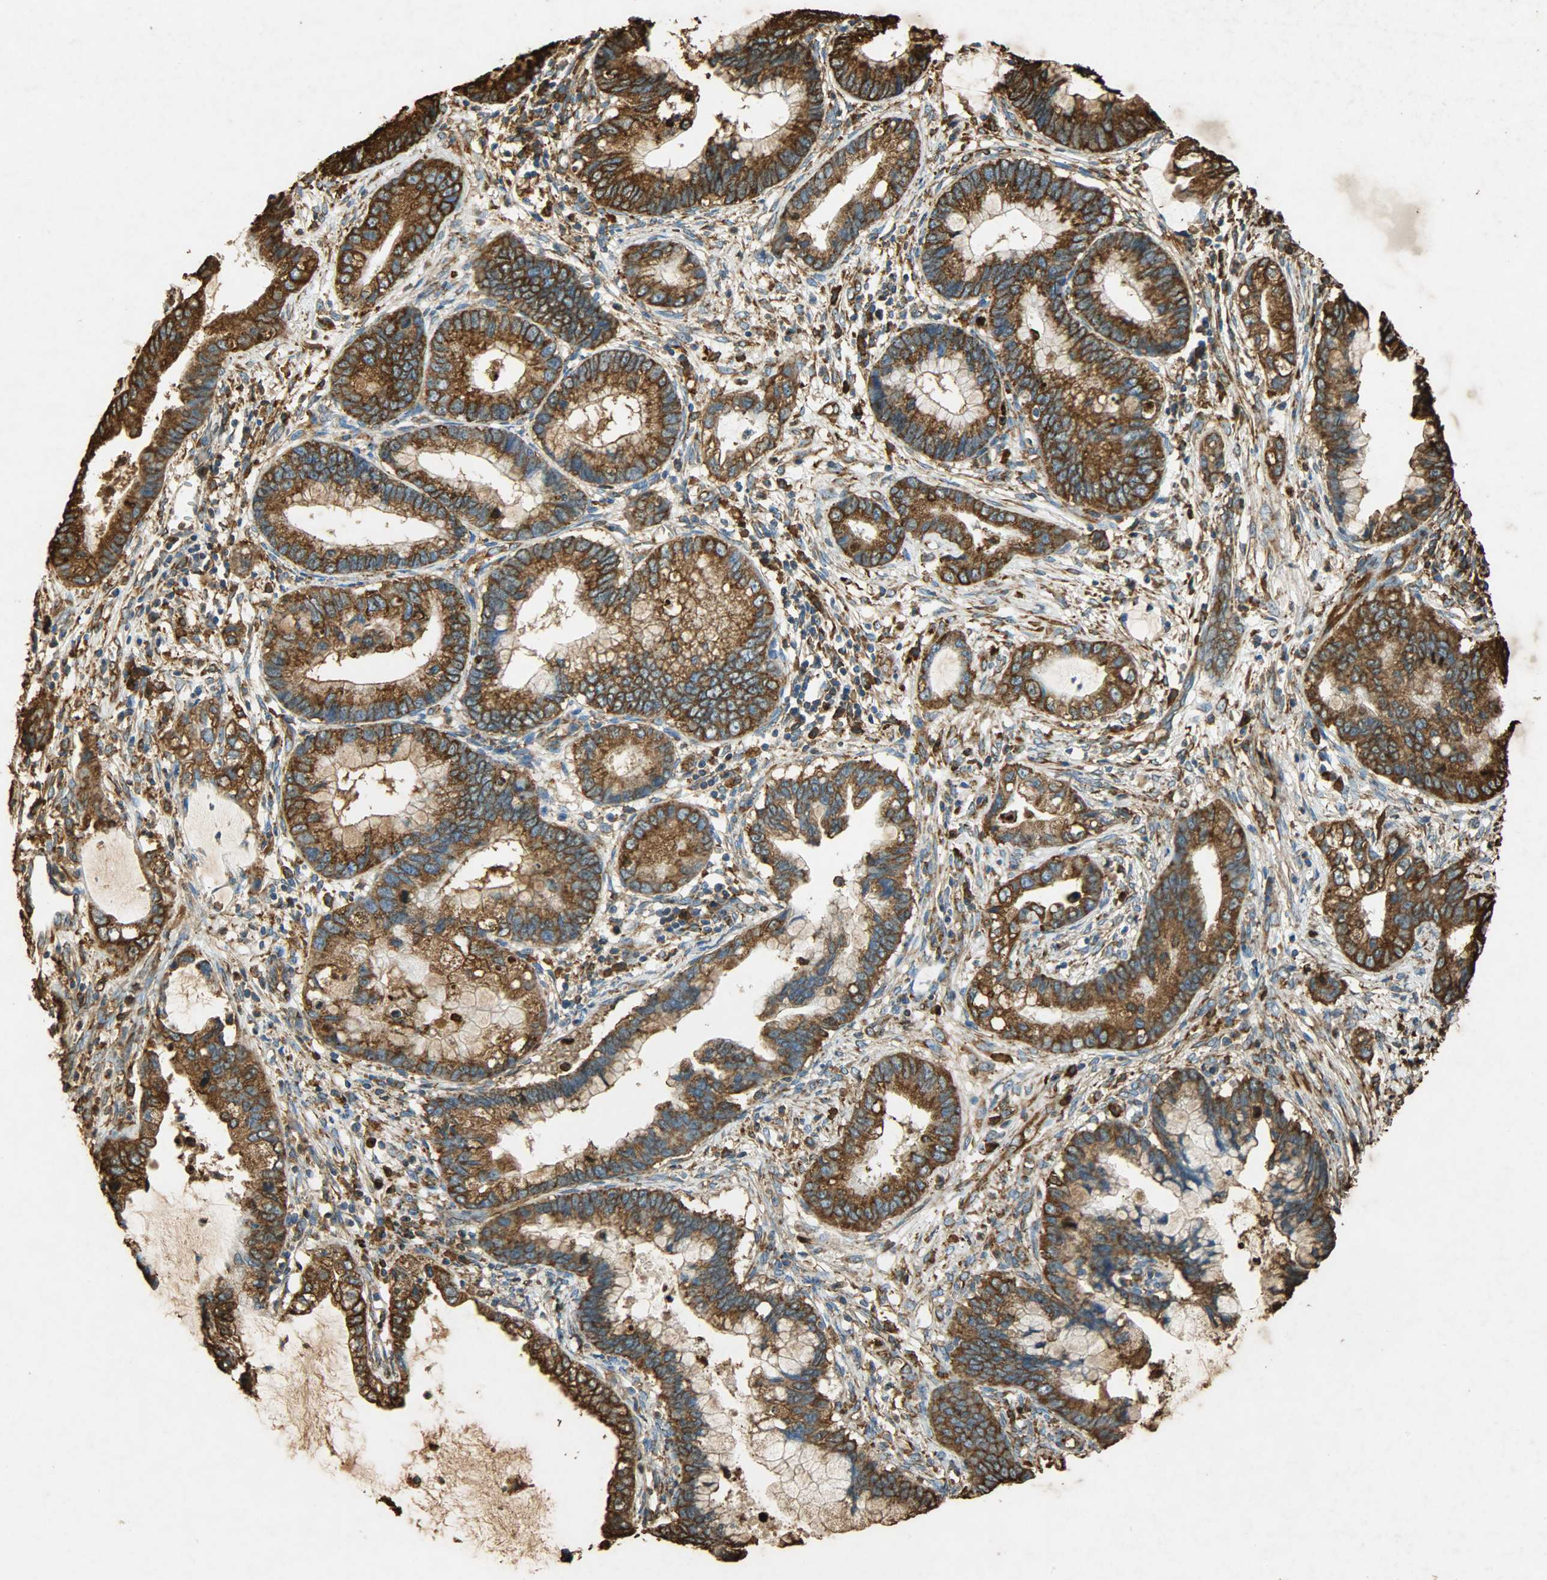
{"staining": {"intensity": "strong", "quantity": ">75%", "location": "cytoplasmic/membranous"}, "tissue": "cervical cancer", "cell_type": "Tumor cells", "image_type": "cancer", "snomed": [{"axis": "morphology", "description": "Adenocarcinoma, NOS"}, {"axis": "topography", "description": "Cervix"}], "caption": "Brown immunohistochemical staining in human adenocarcinoma (cervical) demonstrates strong cytoplasmic/membranous expression in approximately >75% of tumor cells. The protein of interest is shown in brown color, while the nuclei are stained blue.", "gene": "HSP90B1", "patient": {"sex": "female", "age": 44}}